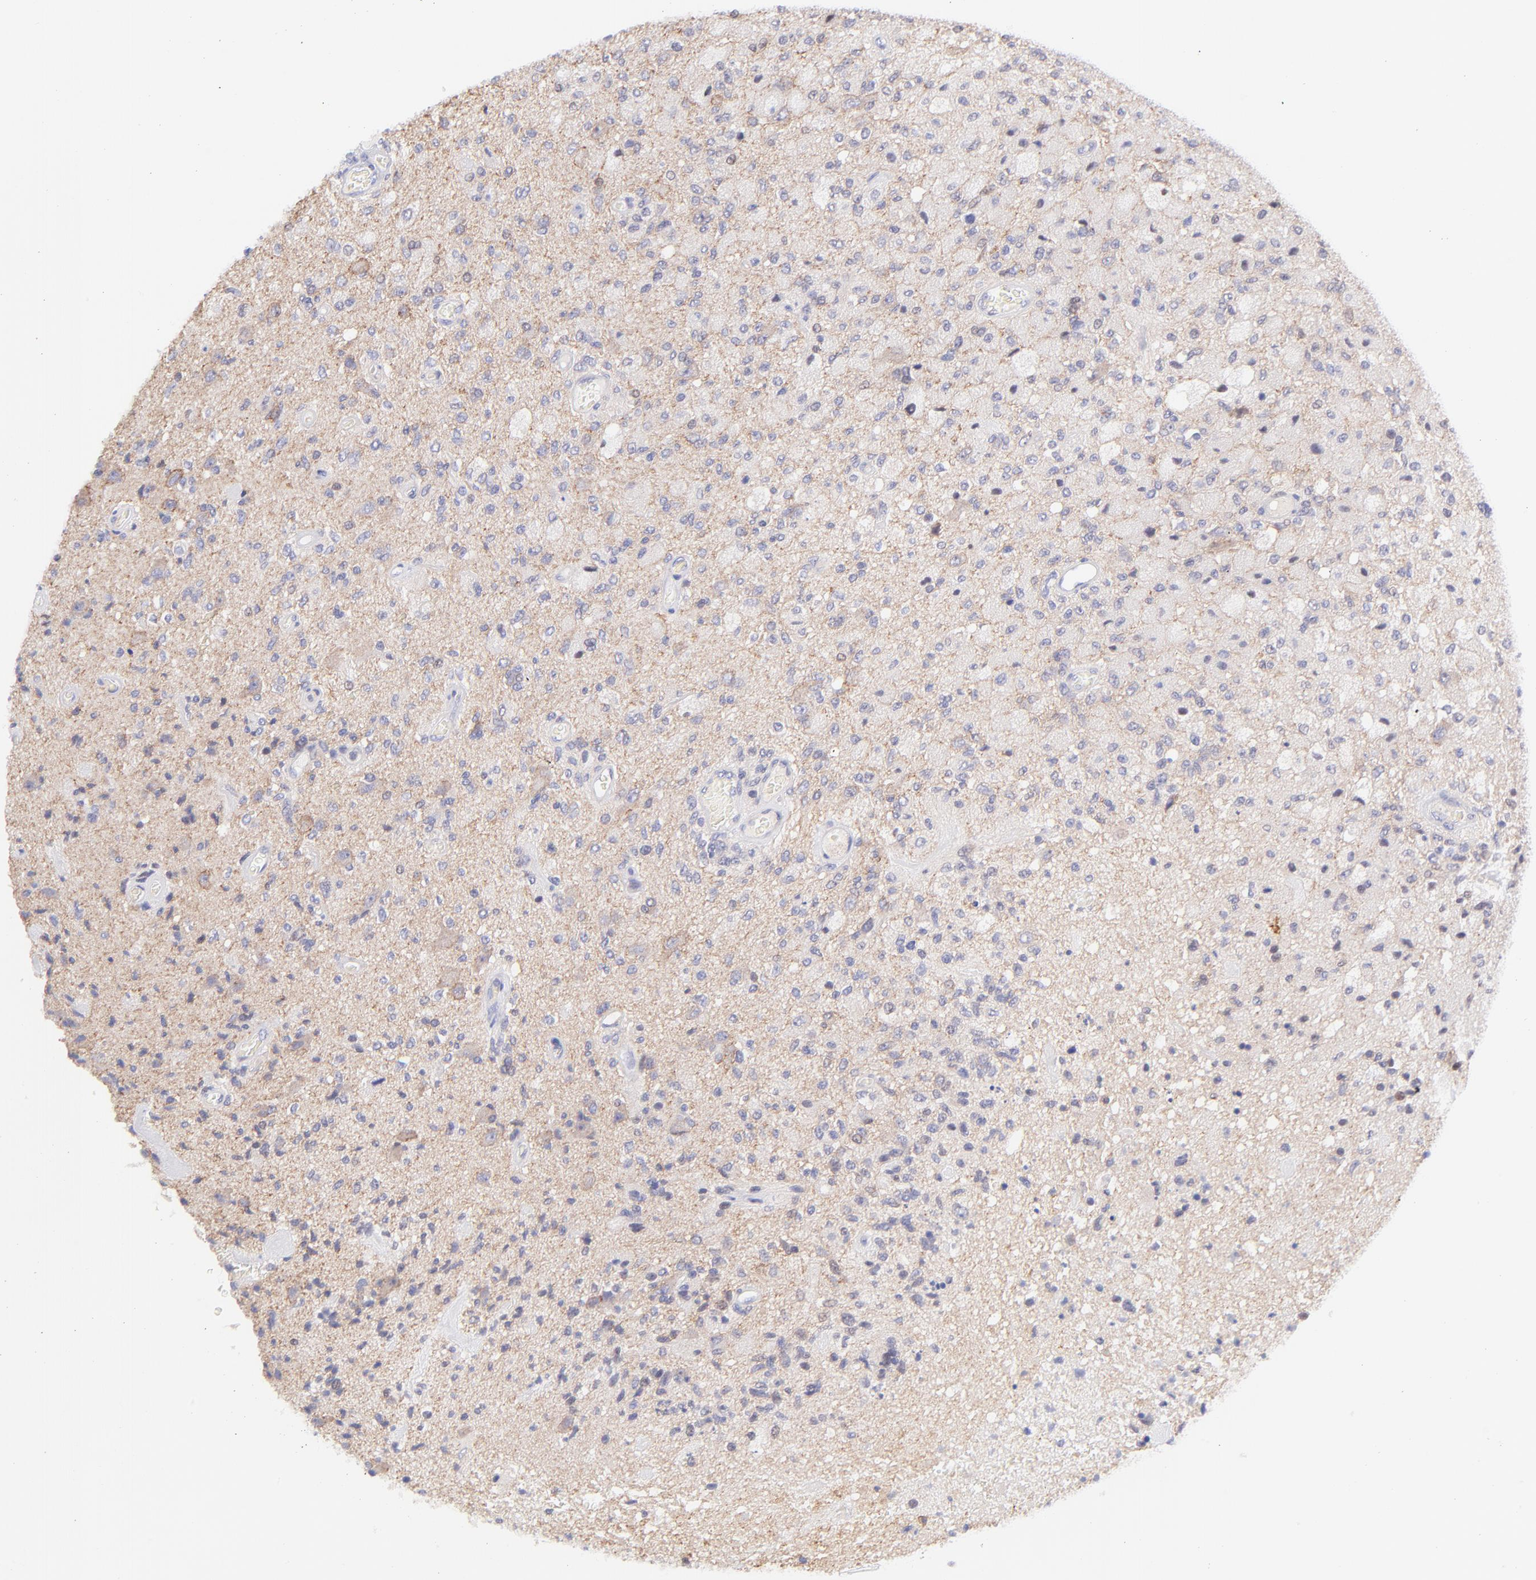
{"staining": {"intensity": "negative", "quantity": "none", "location": "none"}, "tissue": "glioma", "cell_type": "Tumor cells", "image_type": "cancer", "snomed": [{"axis": "morphology", "description": "Normal tissue, NOS"}, {"axis": "morphology", "description": "Glioma, malignant, High grade"}, {"axis": "topography", "description": "Cerebral cortex"}], "caption": "This is a histopathology image of IHC staining of glioma, which shows no positivity in tumor cells. (Stains: DAB immunohistochemistry with hematoxylin counter stain, Microscopy: brightfield microscopy at high magnification).", "gene": "PBDC1", "patient": {"sex": "male", "age": 77}}